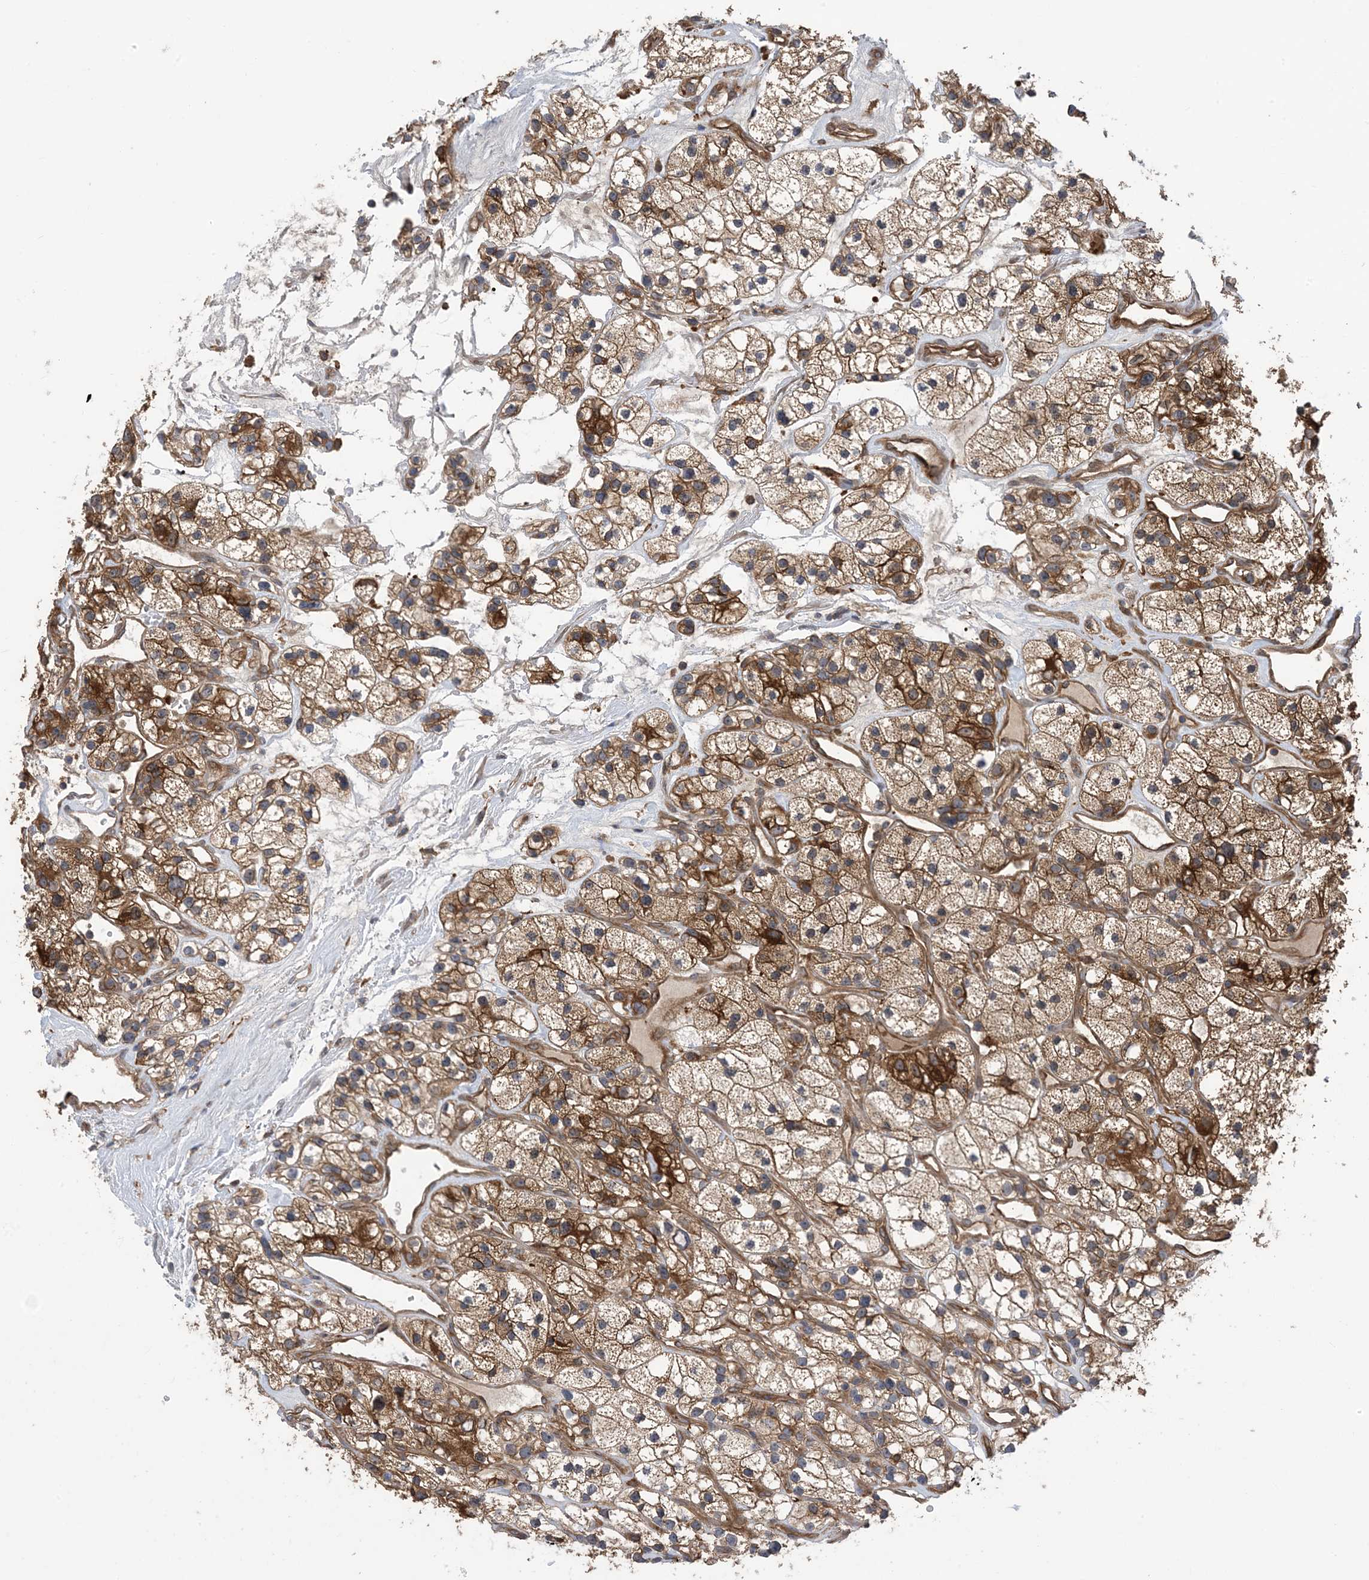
{"staining": {"intensity": "moderate", "quantity": ">75%", "location": "cytoplasmic/membranous"}, "tissue": "renal cancer", "cell_type": "Tumor cells", "image_type": "cancer", "snomed": [{"axis": "morphology", "description": "Adenocarcinoma, NOS"}, {"axis": "topography", "description": "Kidney"}], "caption": "Immunohistochemistry histopathology image of renal cancer (adenocarcinoma) stained for a protein (brown), which displays medium levels of moderate cytoplasmic/membranous positivity in about >75% of tumor cells.", "gene": "HS1BP3", "patient": {"sex": "female", "age": 57}}